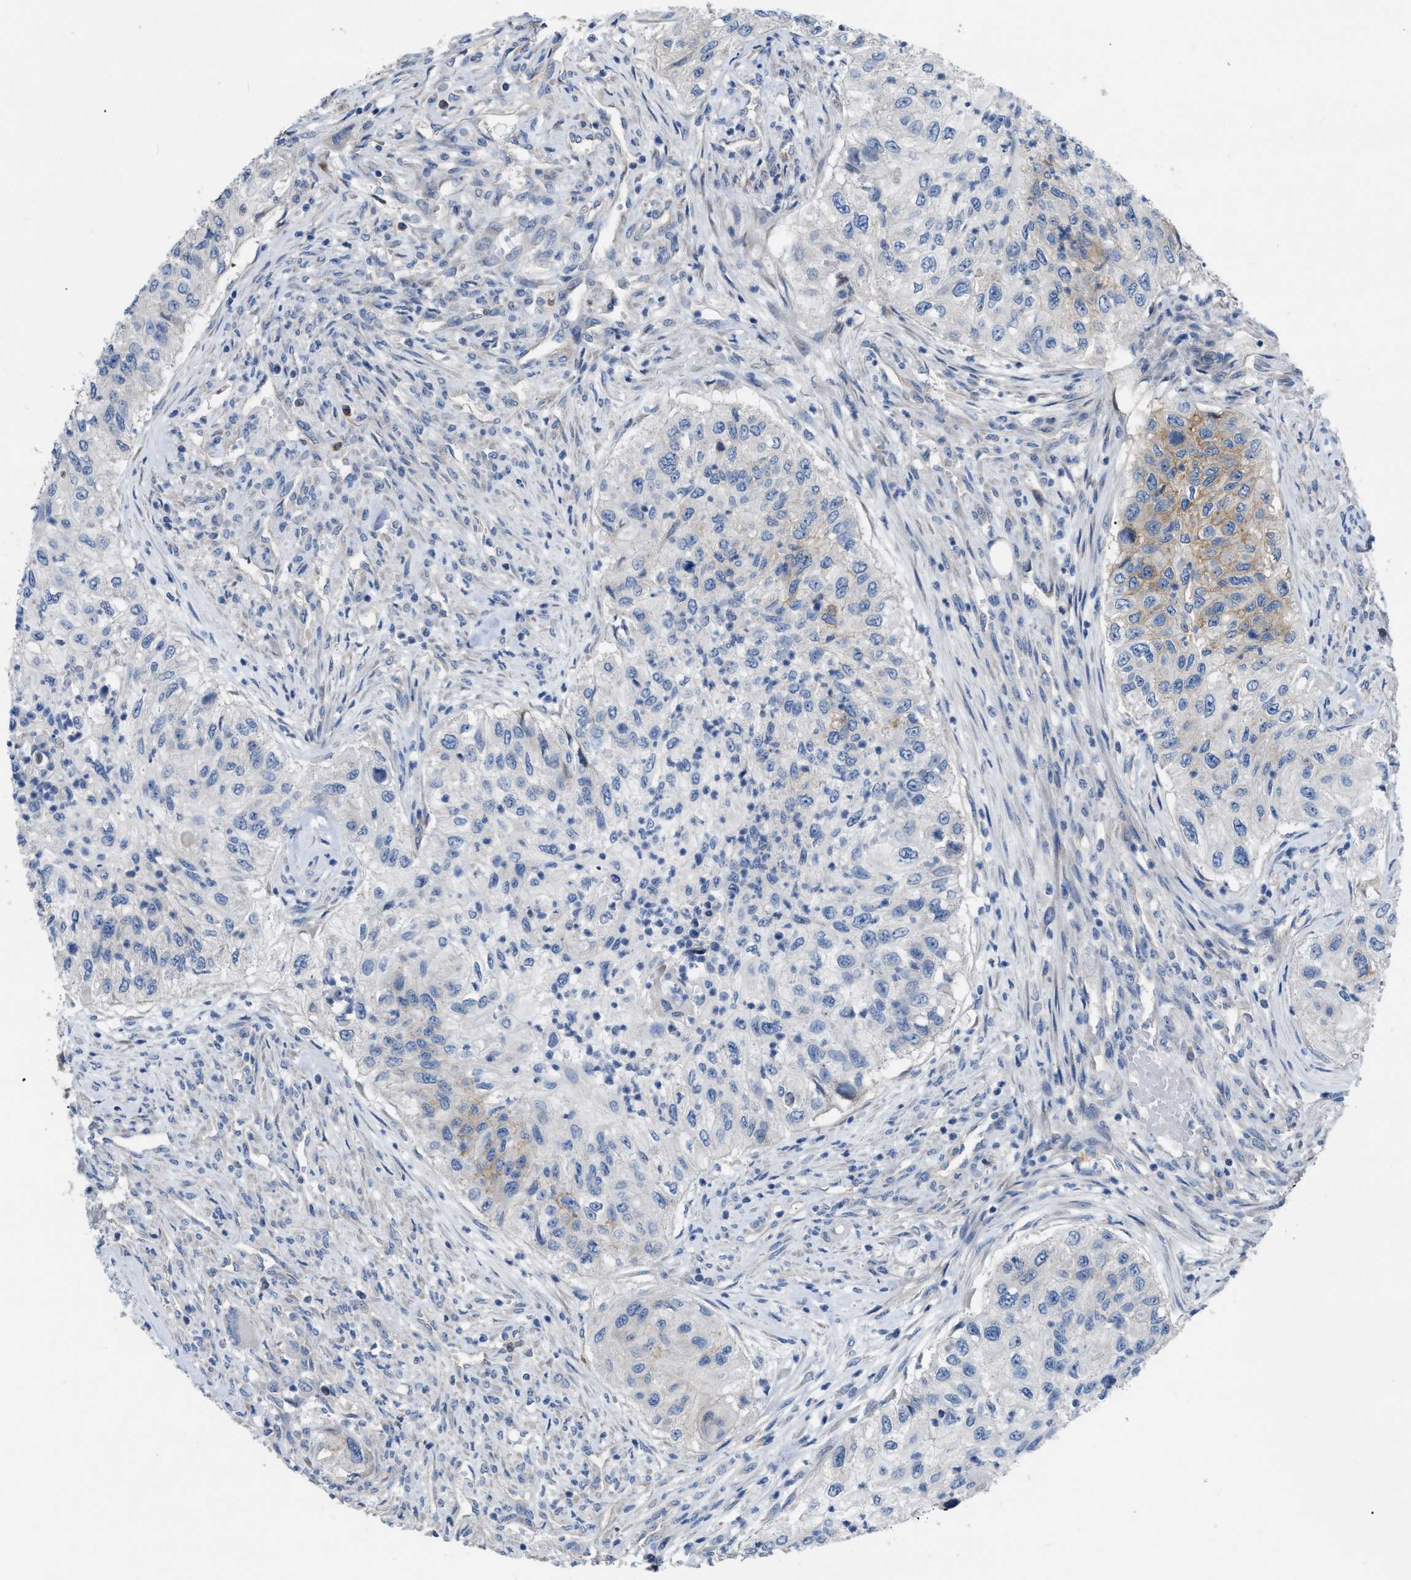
{"staining": {"intensity": "weak", "quantity": "<25%", "location": "cytoplasmic/membranous"}, "tissue": "urothelial cancer", "cell_type": "Tumor cells", "image_type": "cancer", "snomed": [{"axis": "morphology", "description": "Urothelial carcinoma, High grade"}, {"axis": "topography", "description": "Urinary bladder"}], "caption": "Tumor cells show no significant protein expression in urothelial cancer.", "gene": "DHX58", "patient": {"sex": "female", "age": 60}}